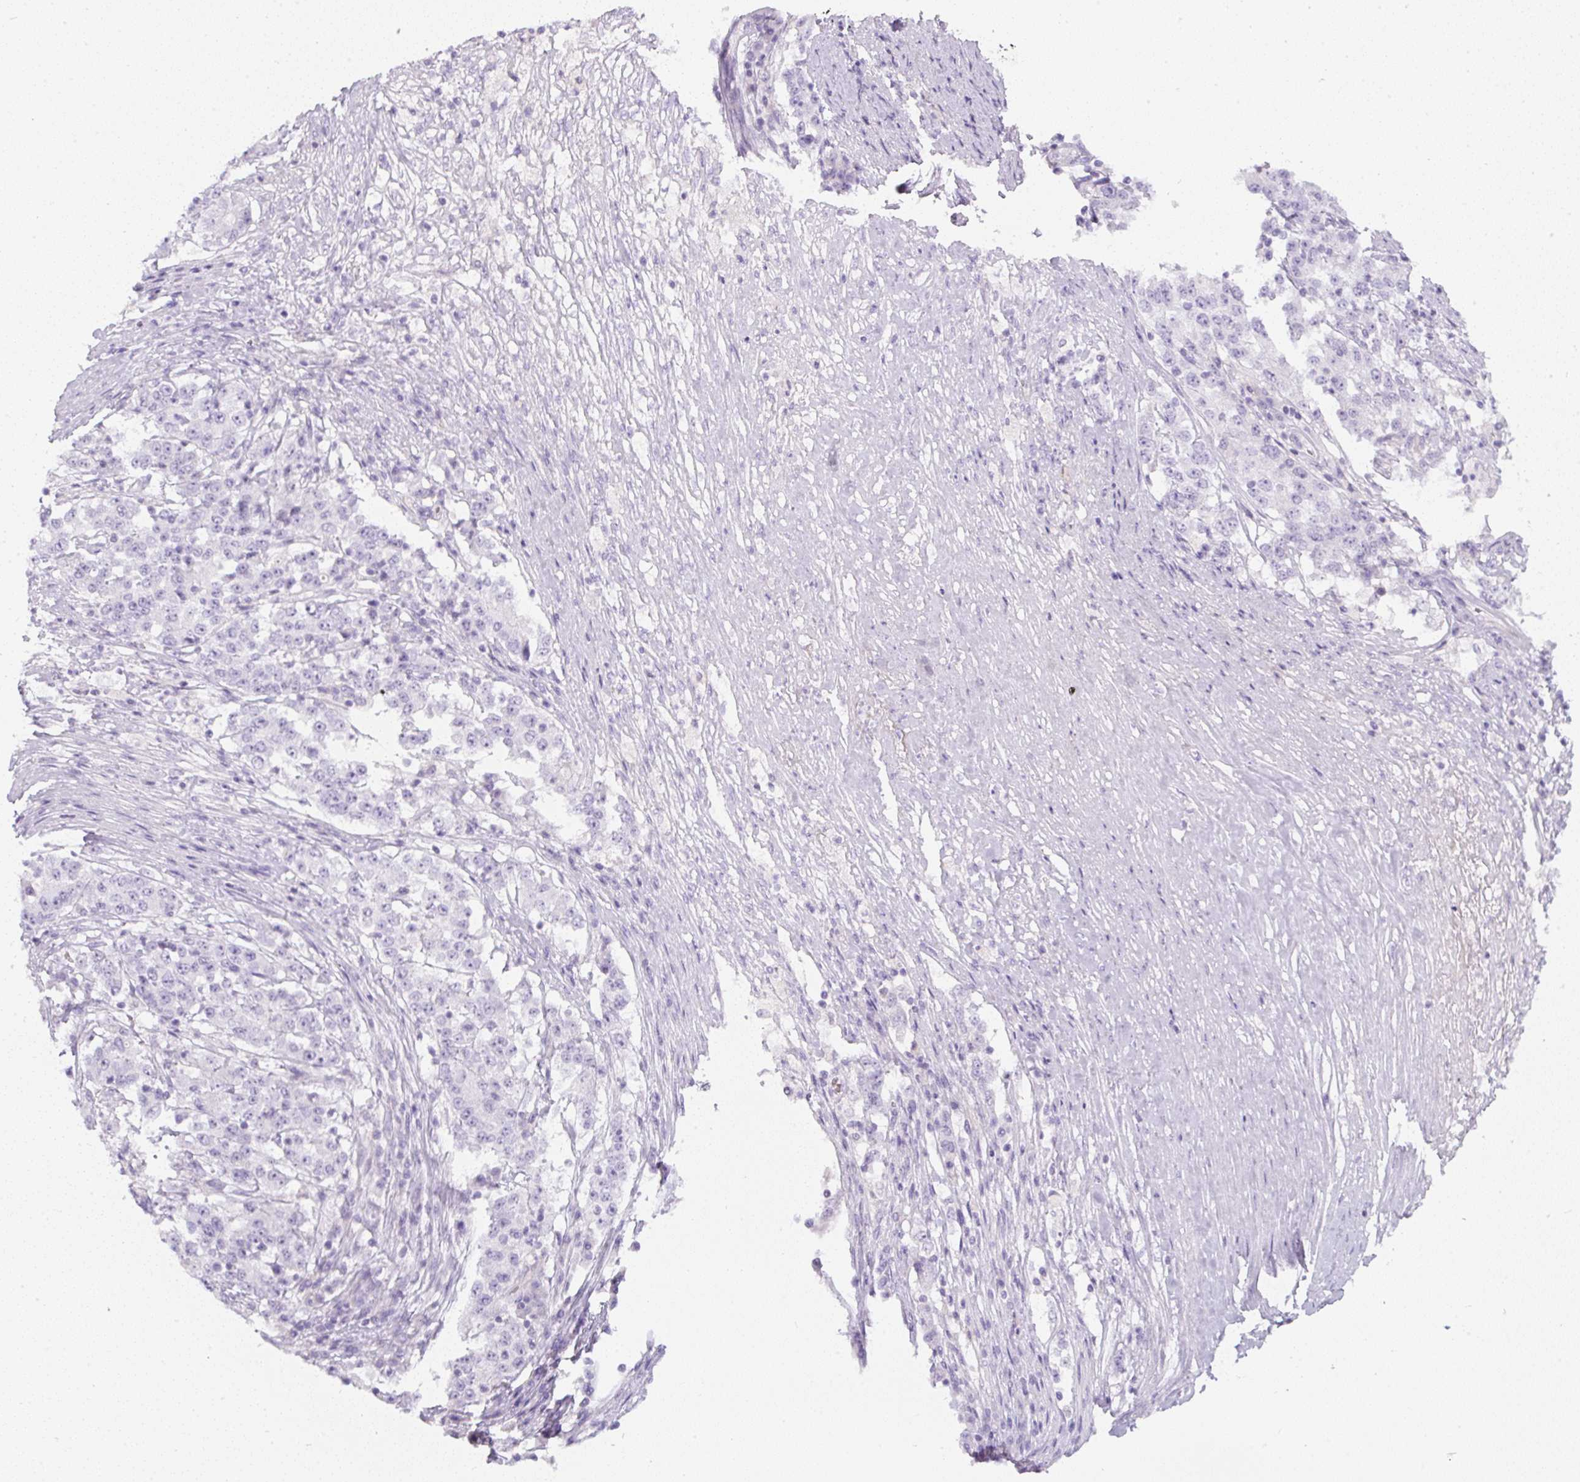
{"staining": {"intensity": "negative", "quantity": "none", "location": "none"}, "tissue": "stomach cancer", "cell_type": "Tumor cells", "image_type": "cancer", "snomed": [{"axis": "morphology", "description": "Adenocarcinoma, NOS"}, {"axis": "topography", "description": "Stomach"}], "caption": "Stomach cancer (adenocarcinoma) stained for a protein using immunohistochemistry displays no staining tumor cells.", "gene": "FGFBP3", "patient": {"sex": "male", "age": 59}}